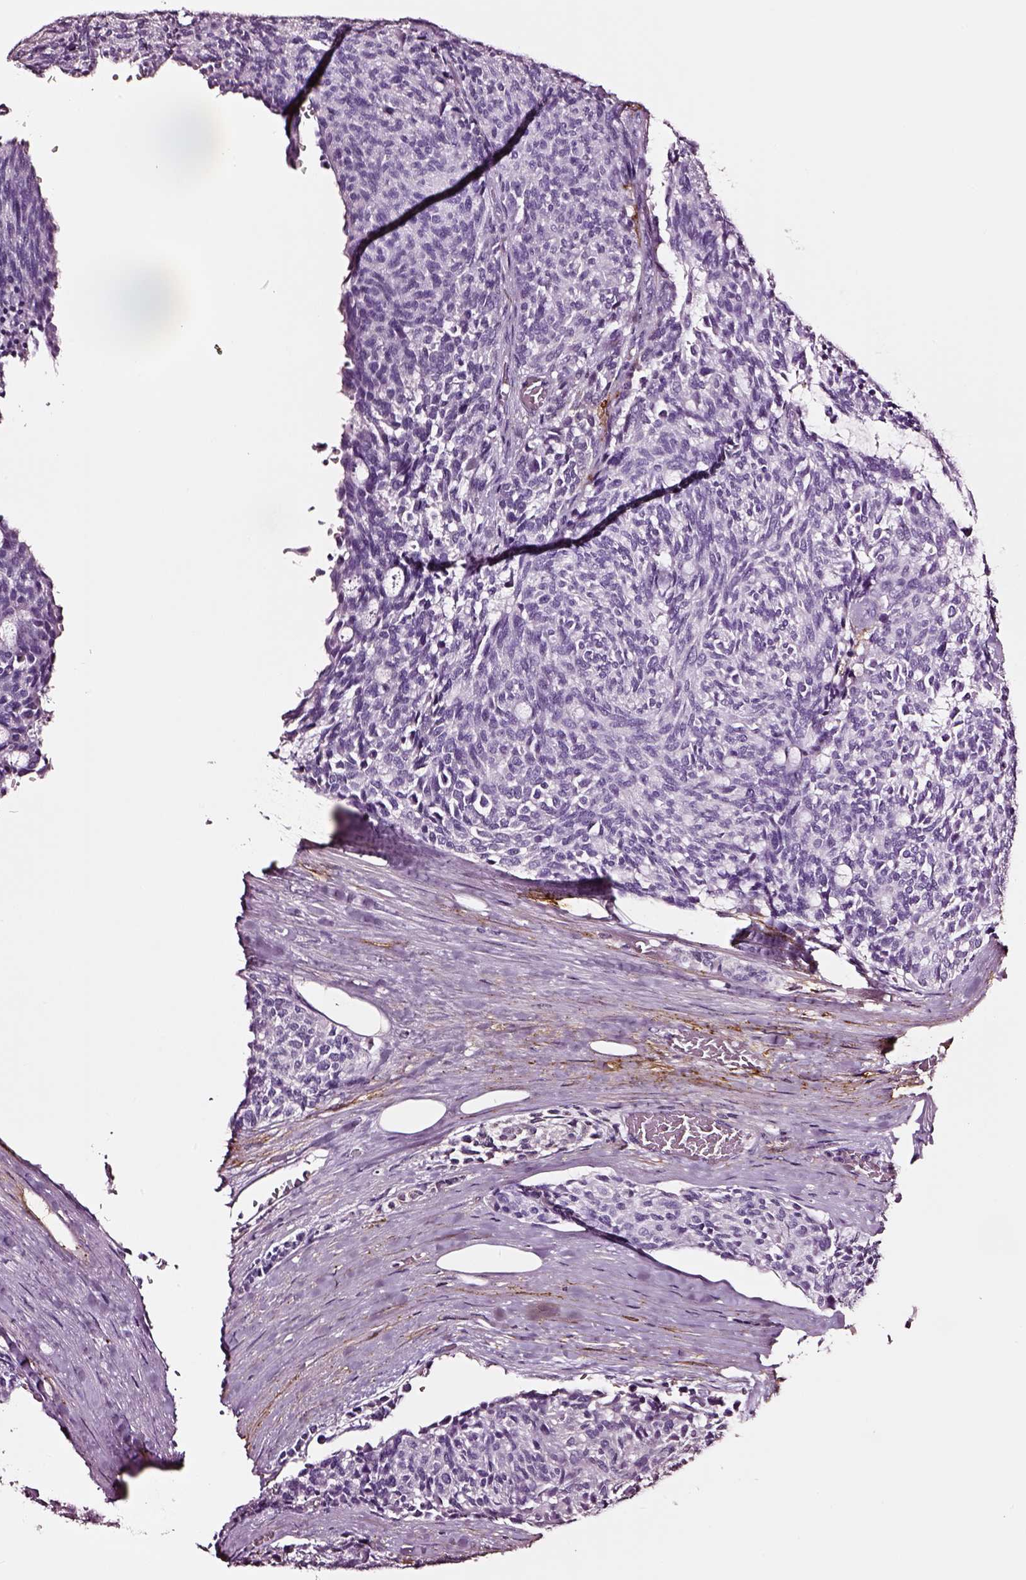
{"staining": {"intensity": "negative", "quantity": "none", "location": "none"}, "tissue": "carcinoid", "cell_type": "Tumor cells", "image_type": "cancer", "snomed": [{"axis": "morphology", "description": "Carcinoid, malignant, NOS"}, {"axis": "topography", "description": "Pancreas"}], "caption": "The IHC histopathology image has no significant staining in tumor cells of carcinoid tissue.", "gene": "DPEP1", "patient": {"sex": "female", "age": 54}}